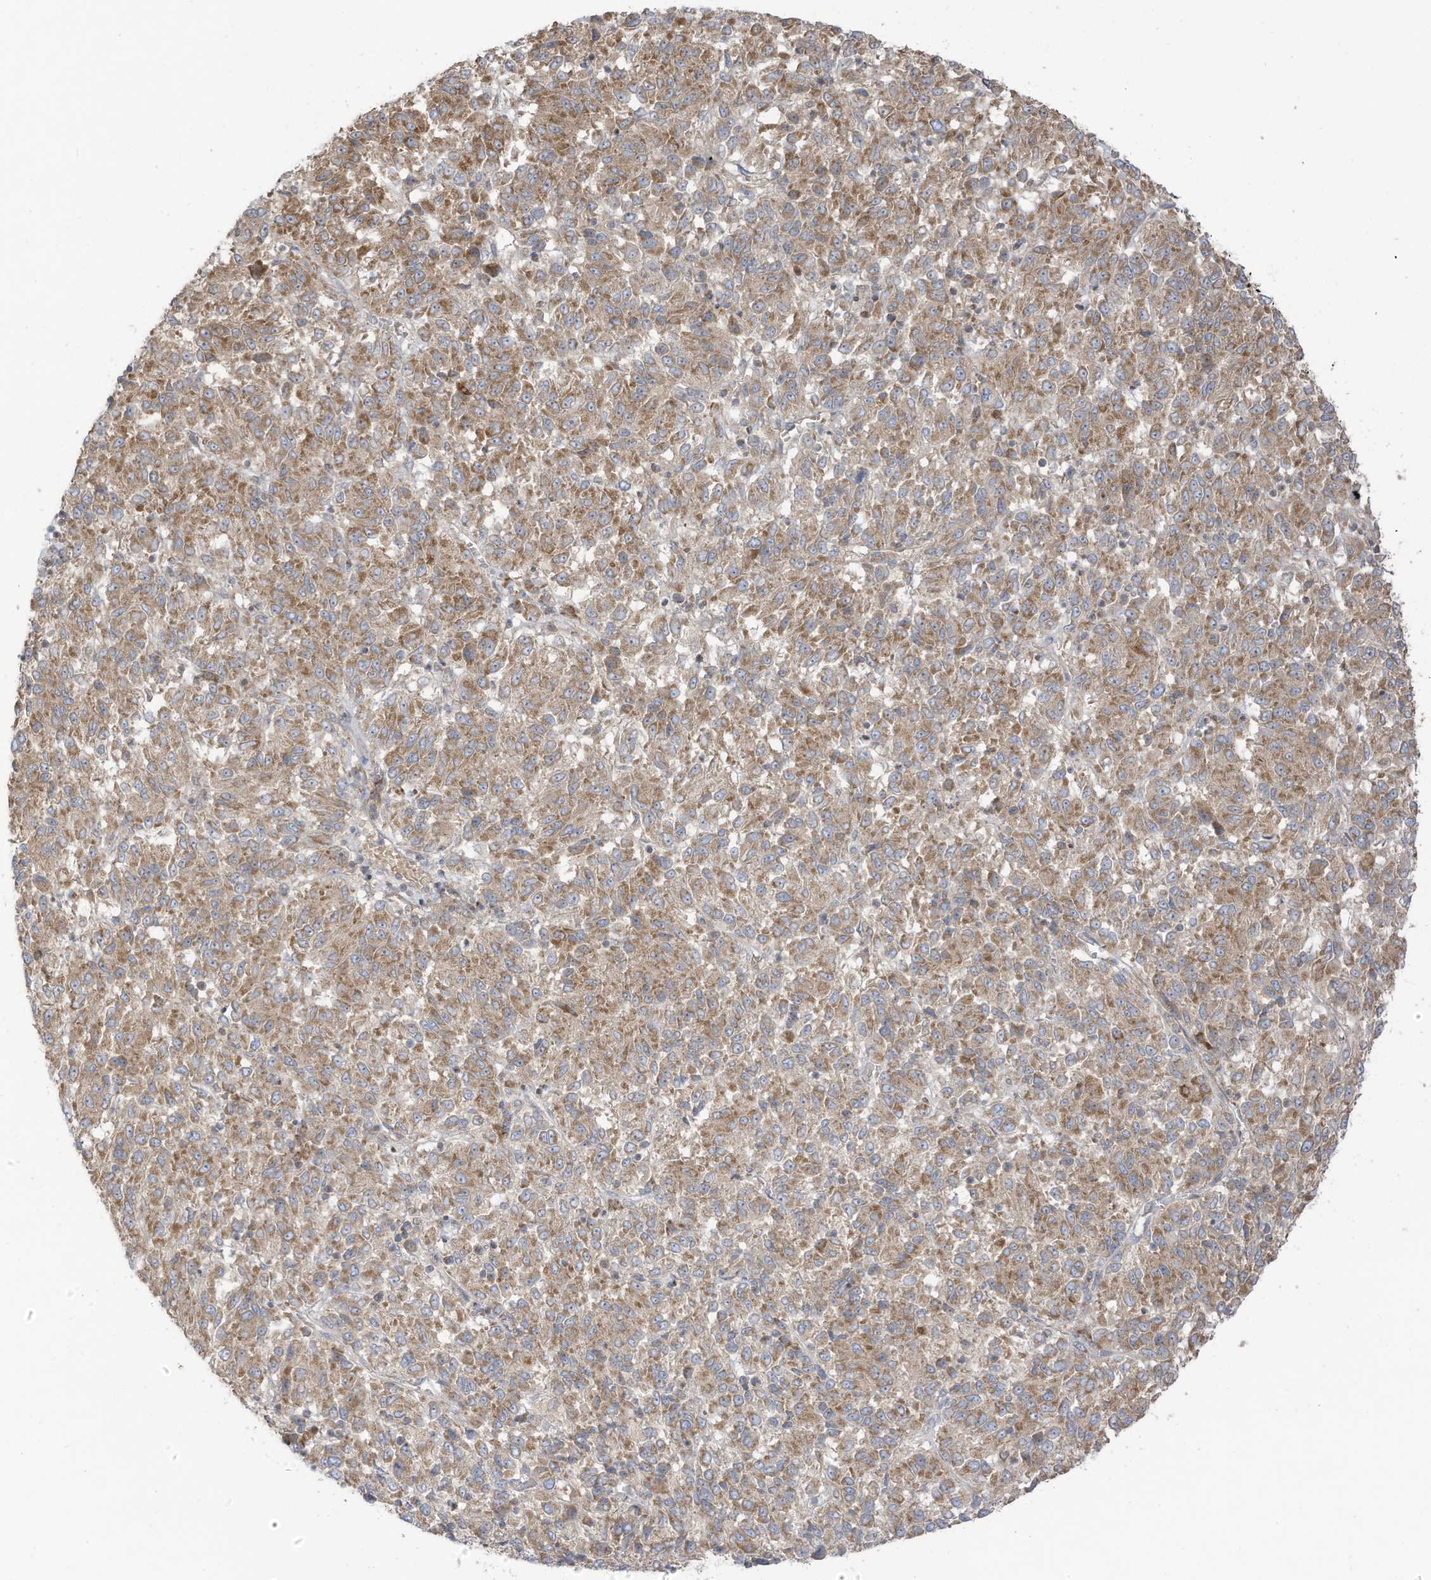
{"staining": {"intensity": "moderate", "quantity": ">75%", "location": "cytoplasmic/membranous"}, "tissue": "melanoma", "cell_type": "Tumor cells", "image_type": "cancer", "snomed": [{"axis": "morphology", "description": "Malignant melanoma, Metastatic site"}, {"axis": "topography", "description": "Lung"}], "caption": "Malignant melanoma (metastatic site) tissue demonstrates moderate cytoplasmic/membranous positivity in about >75% of tumor cells, visualized by immunohistochemistry.", "gene": "CGAS", "patient": {"sex": "male", "age": 64}}